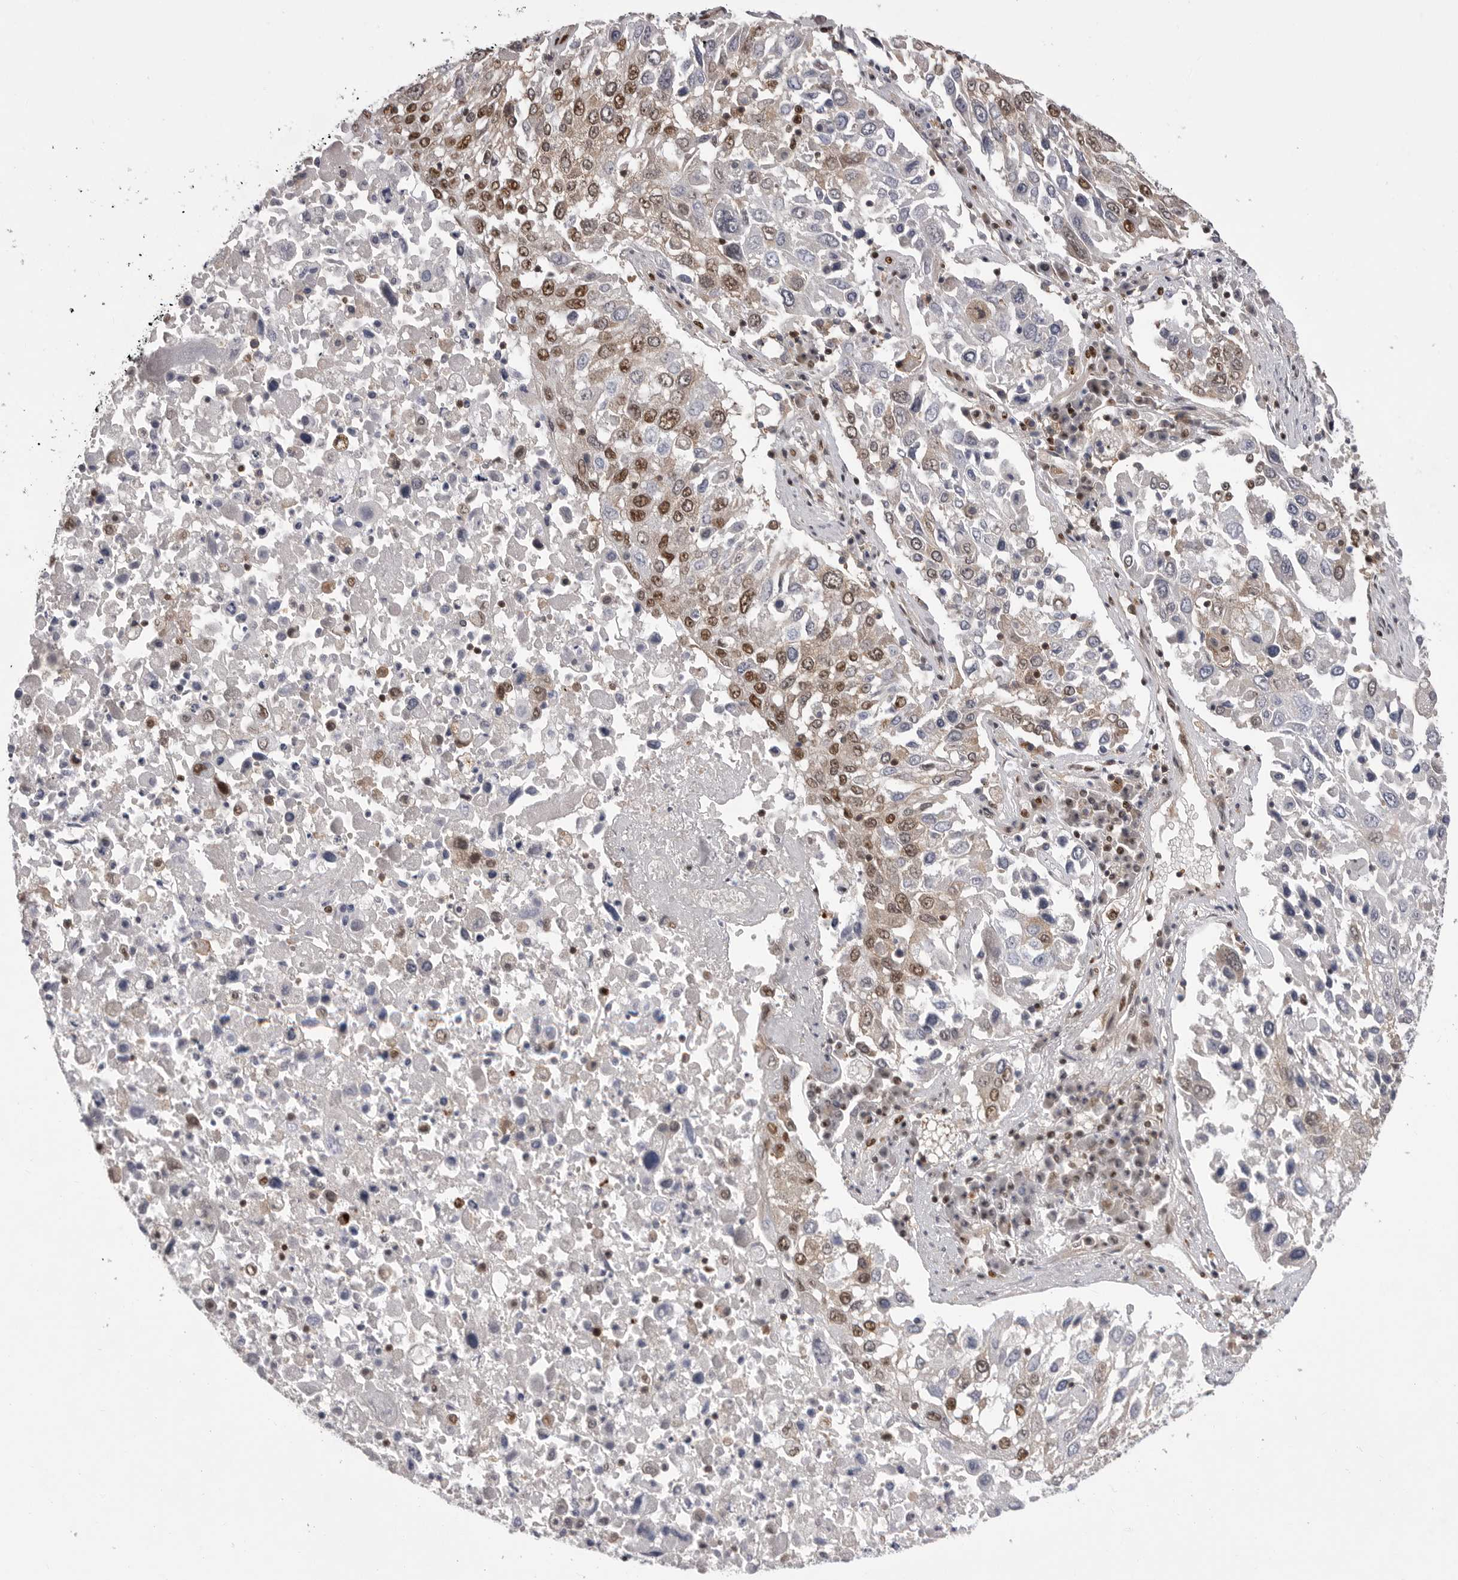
{"staining": {"intensity": "strong", "quantity": "25%-75%", "location": "nuclear"}, "tissue": "lung cancer", "cell_type": "Tumor cells", "image_type": "cancer", "snomed": [{"axis": "morphology", "description": "Squamous cell carcinoma, NOS"}, {"axis": "topography", "description": "Lung"}], "caption": "Protein expression analysis of lung cancer (squamous cell carcinoma) shows strong nuclear staining in approximately 25%-75% of tumor cells.", "gene": "PPP1R8", "patient": {"sex": "male", "age": 65}}